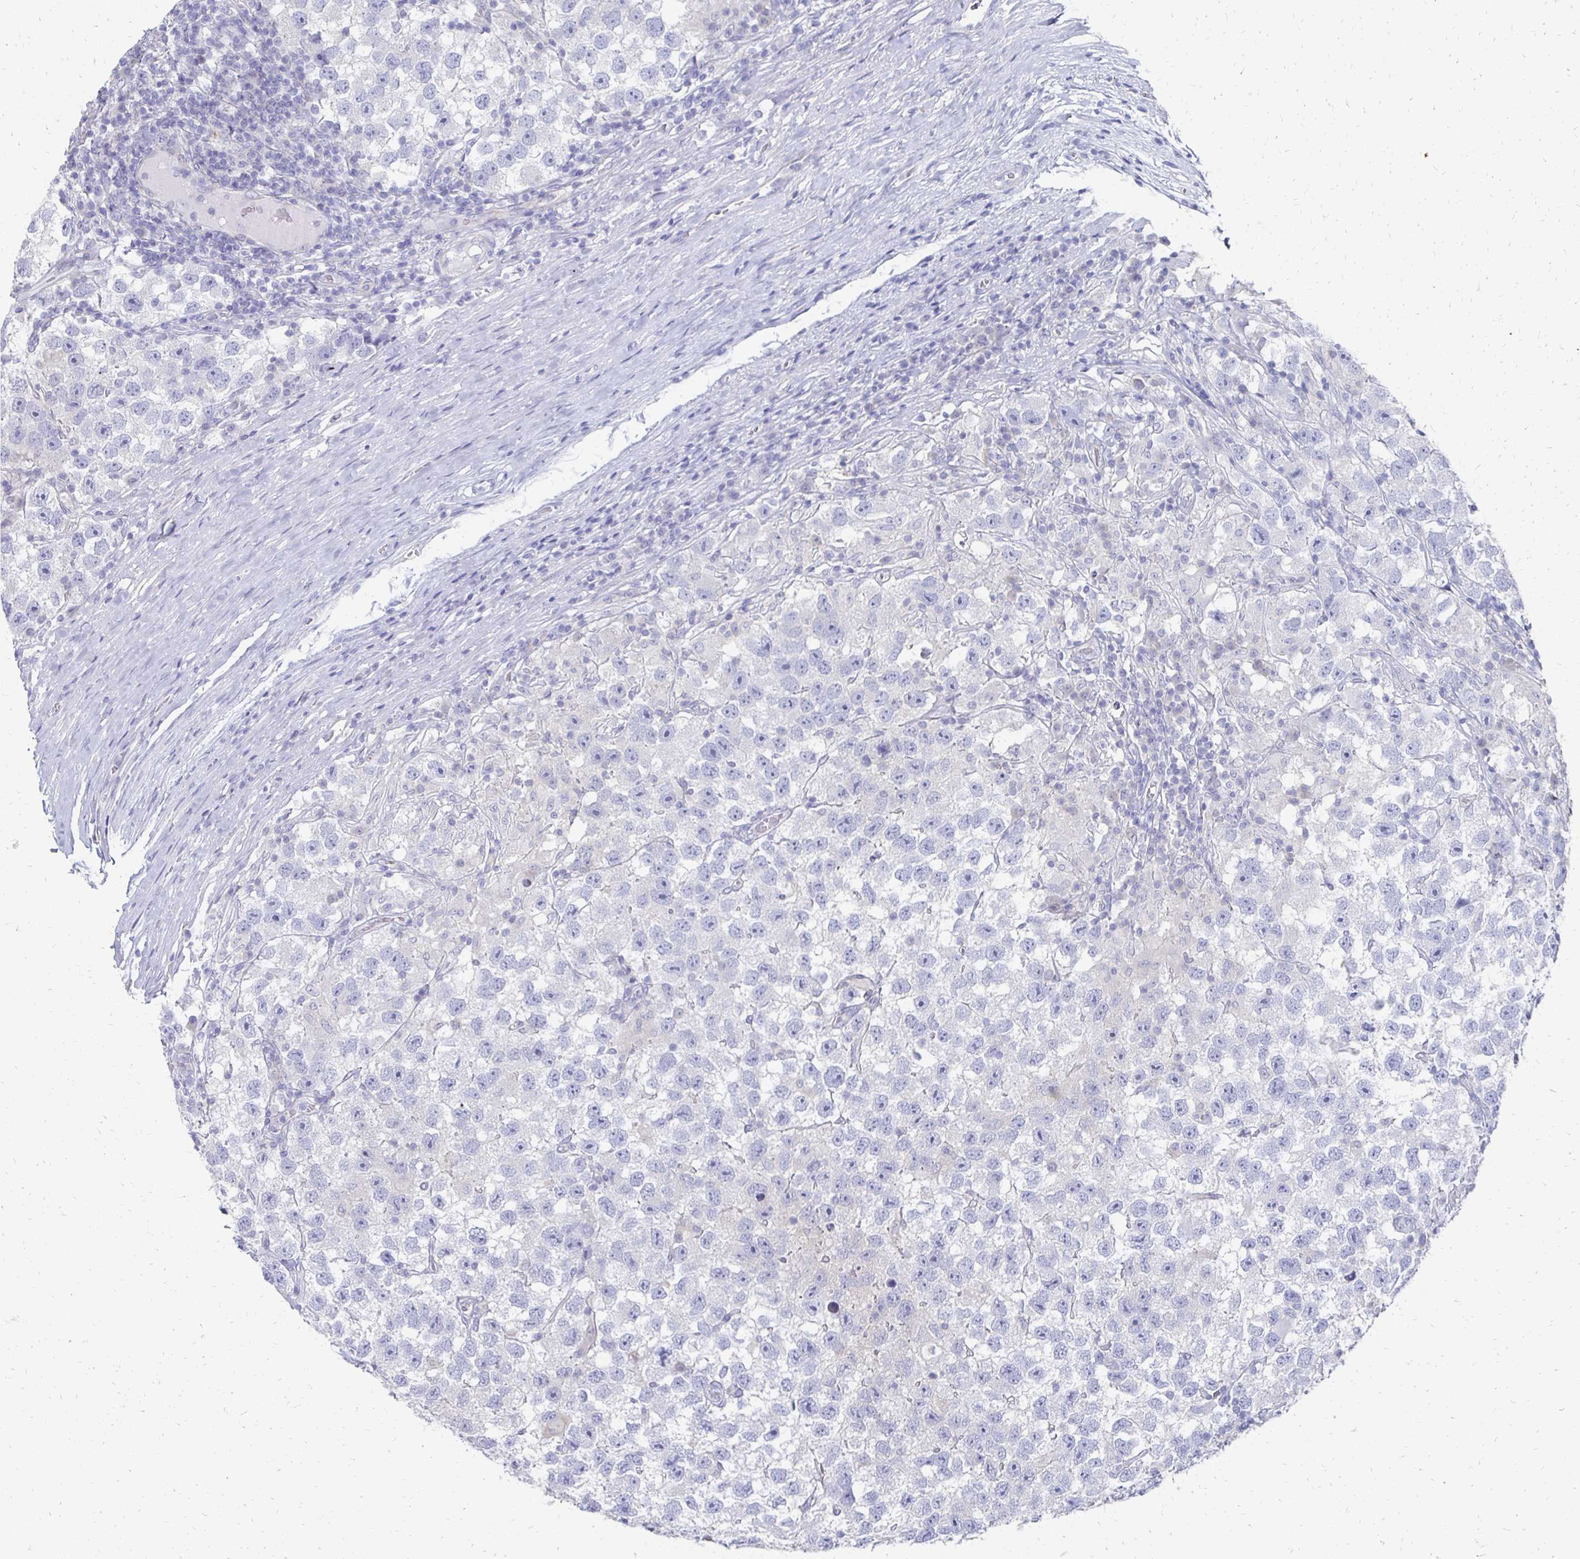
{"staining": {"intensity": "negative", "quantity": "none", "location": "none"}, "tissue": "testis cancer", "cell_type": "Tumor cells", "image_type": "cancer", "snomed": [{"axis": "morphology", "description": "Seminoma, NOS"}, {"axis": "topography", "description": "Testis"}], "caption": "IHC photomicrograph of neoplastic tissue: testis cancer (seminoma) stained with DAB demonstrates no significant protein staining in tumor cells.", "gene": "SYCP3", "patient": {"sex": "male", "age": 26}}